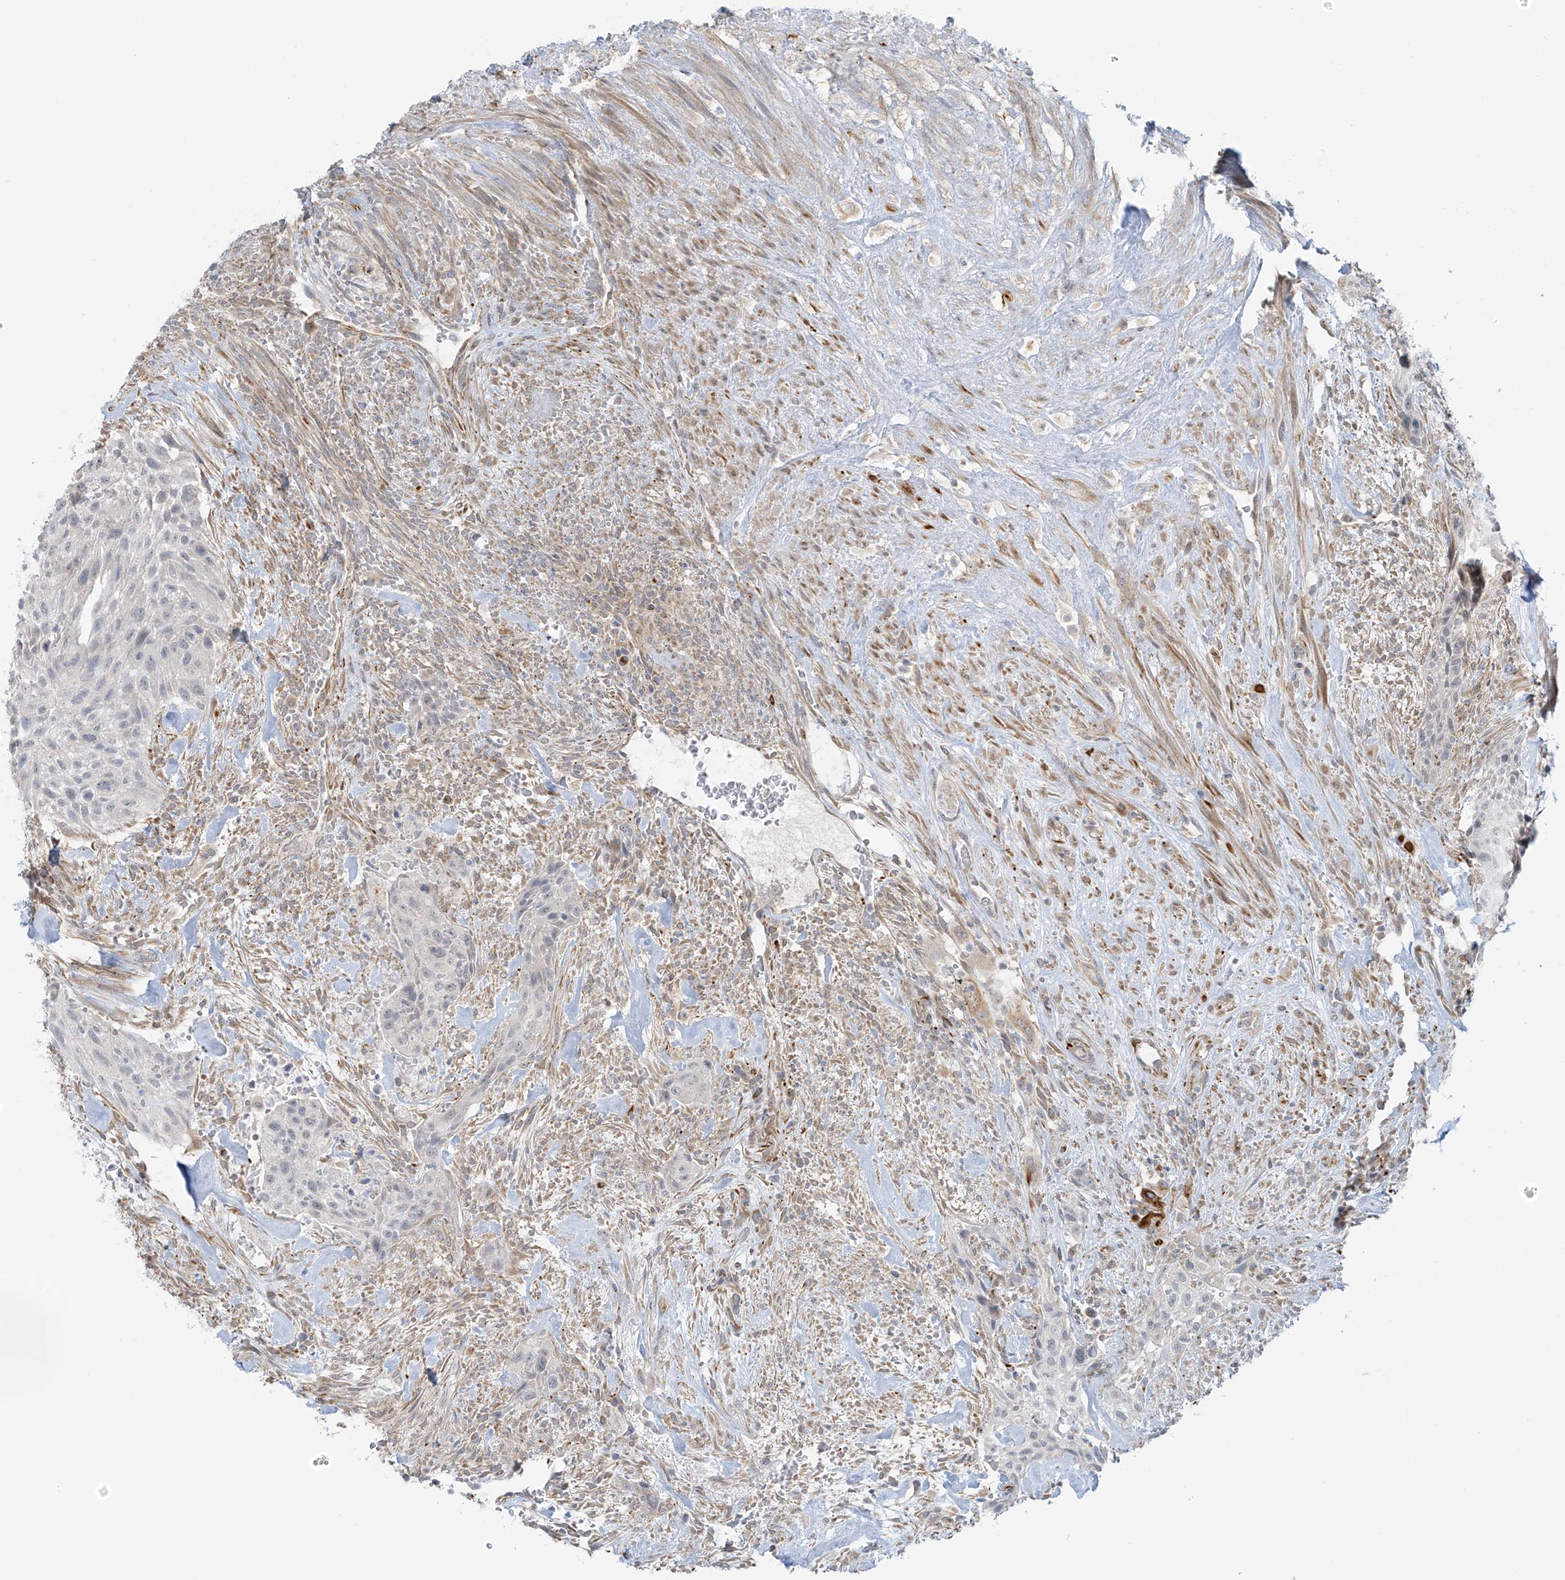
{"staining": {"intensity": "negative", "quantity": "none", "location": "none"}, "tissue": "urothelial cancer", "cell_type": "Tumor cells", "image_type": "cancer", "snomed": [{"axis": "morphology", "description": "Urothelial carcinoma, High grade"}, {"axis": "topography", "description": "Urinary bladder"}], "caption": "This is an IHC histopathology image of urothelial carcinoma (high-grade). There is no expression in tumor cells.", "gene": "HS6ST2", "patient": {"sex": "male", "age": 35}}